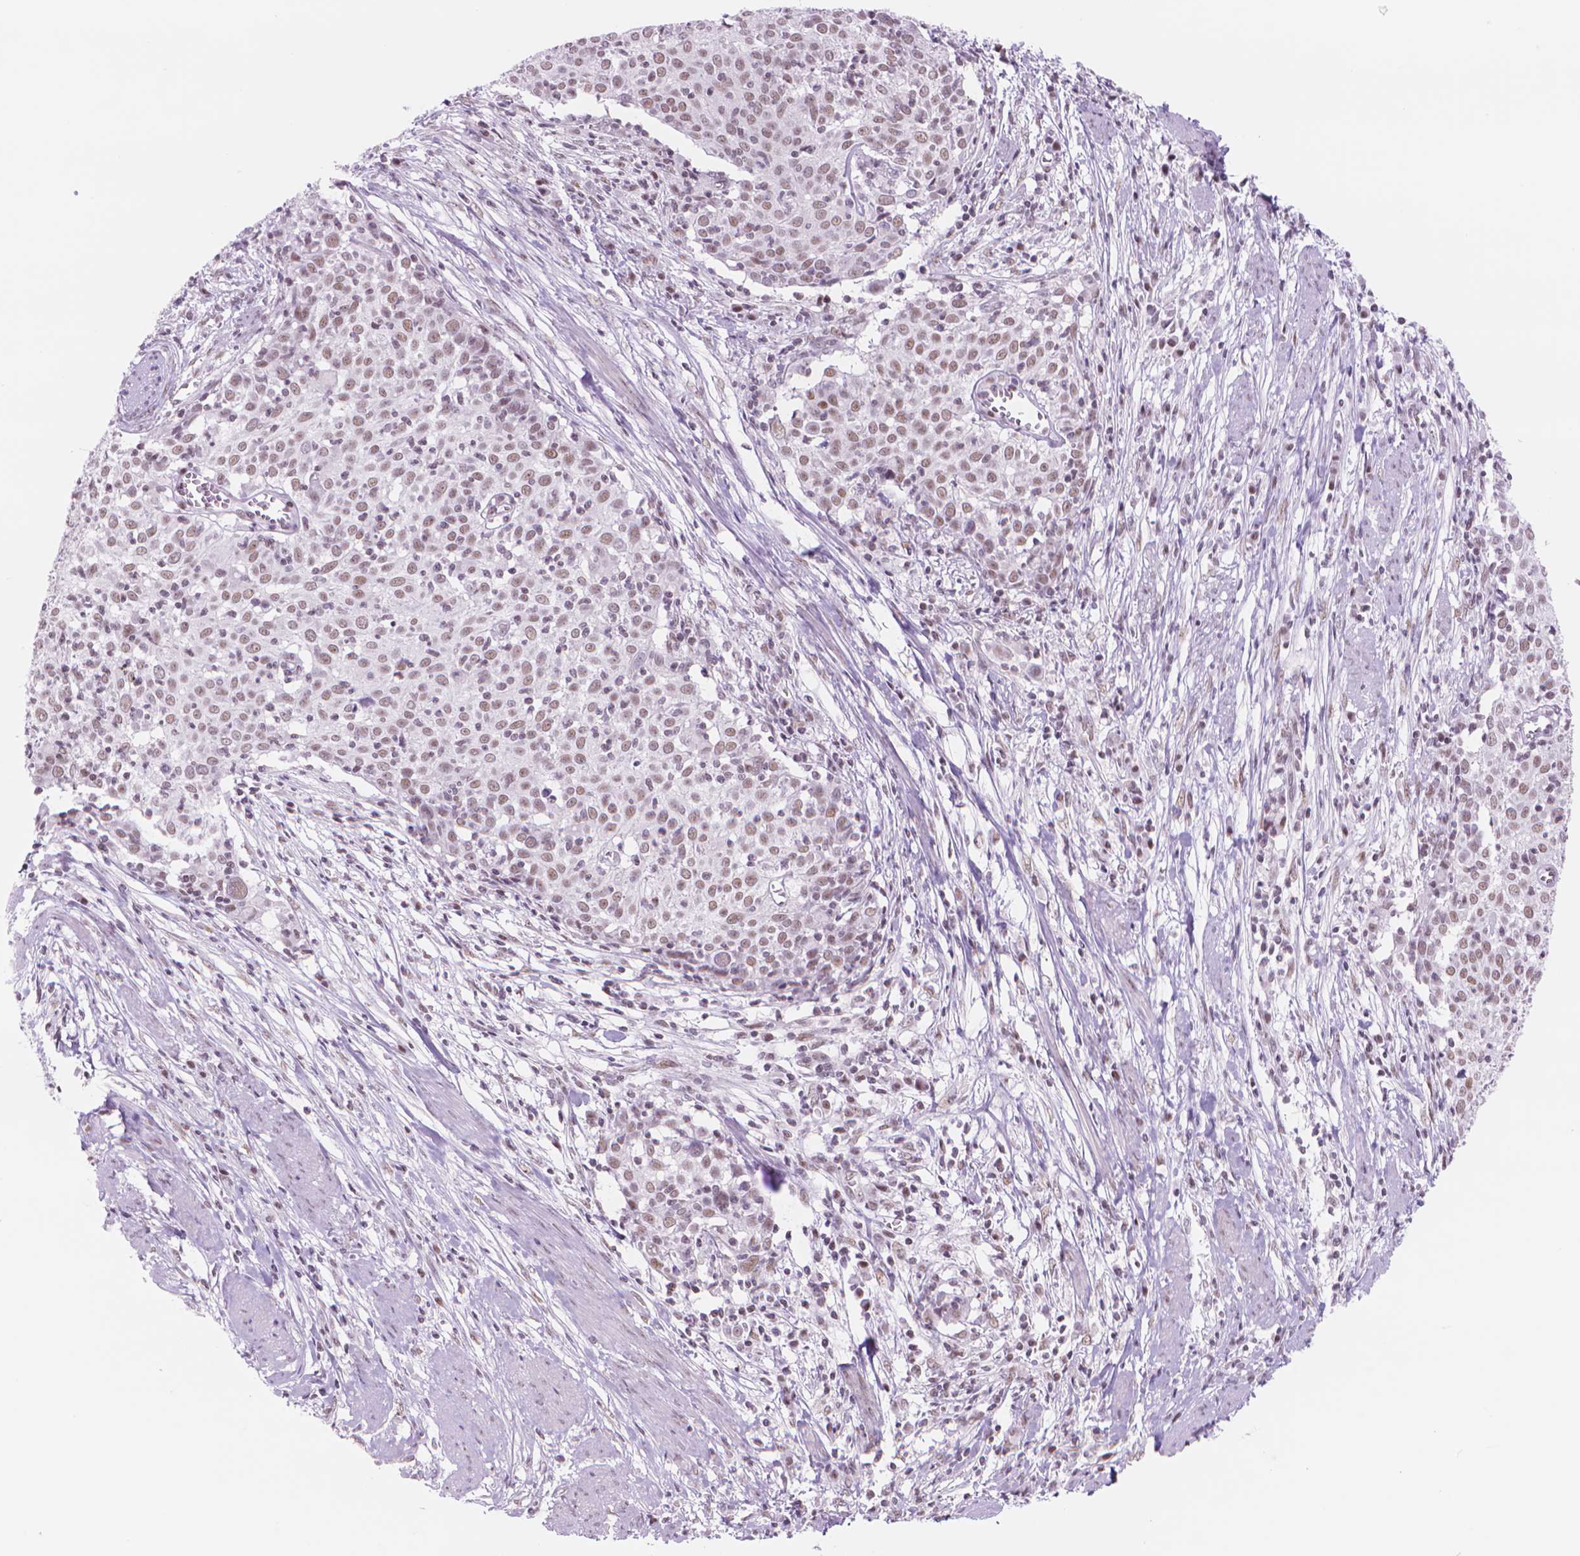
{"staining": {"intensity": "moderate", "quantity": ">75%", "location": "nuclear"}, "tissue": "cervical cancer", "cell_type": "Tumor cells", "image_type": "cancer", "snomed": [{"axis": "morphology", "description": "Squamous cell carcinoma, NOS"}, {"axis": "topography", "description": "Cervix"}], "caption": "Squamous cell carcinoma (cervical) was stained to show a protein in brown. There is medium levels of moderate nuclear expression in about >75% of tumor cells.", "gene": "POLR3D", "patient": {"sex": "female", "age": 39}}